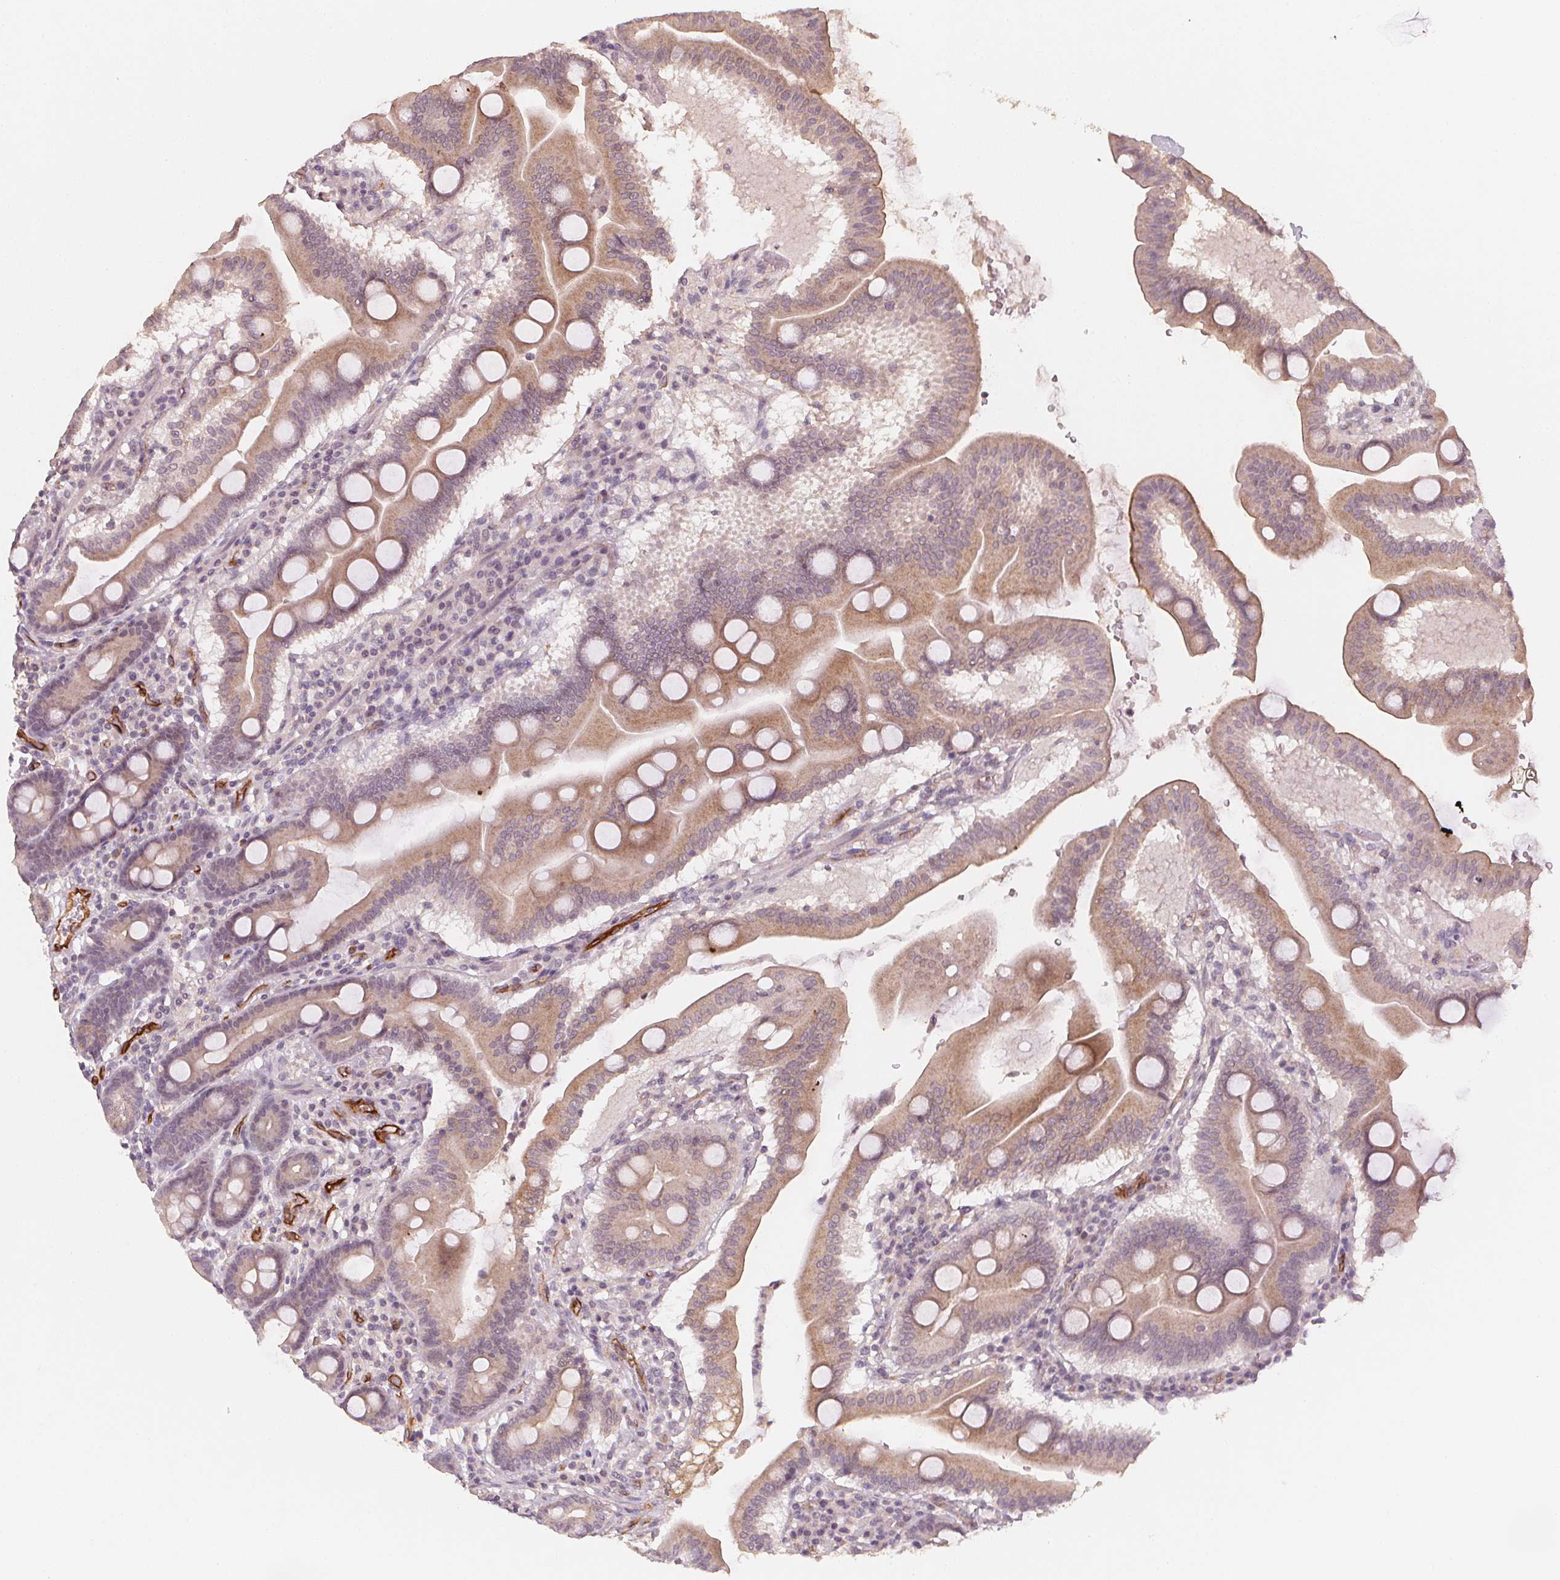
{"staining": {"intensity": "moderate", "quantity": "25%-75%", "location": "cytoplasmic/membranous"}, "tissue": "duodenum", "cell_type": "Glandular cells", "image_type": "normal", "snomed": [{"axis": "morphology", "description": "Normal tissue, NOS"}, {"axis": "topography", "description": "Pancreas"}, {"axis": "topography", "description": "Duodenum"}], "caption": "Immunohistochemistry (DAB) staining of normal human duodenum demonstrates moderate cytoplasmic/membranous protein staining in approximately 25%-75% of glandular cells.", "gene": "CIB1", "patient": {"sex": "male", "age": 59}}